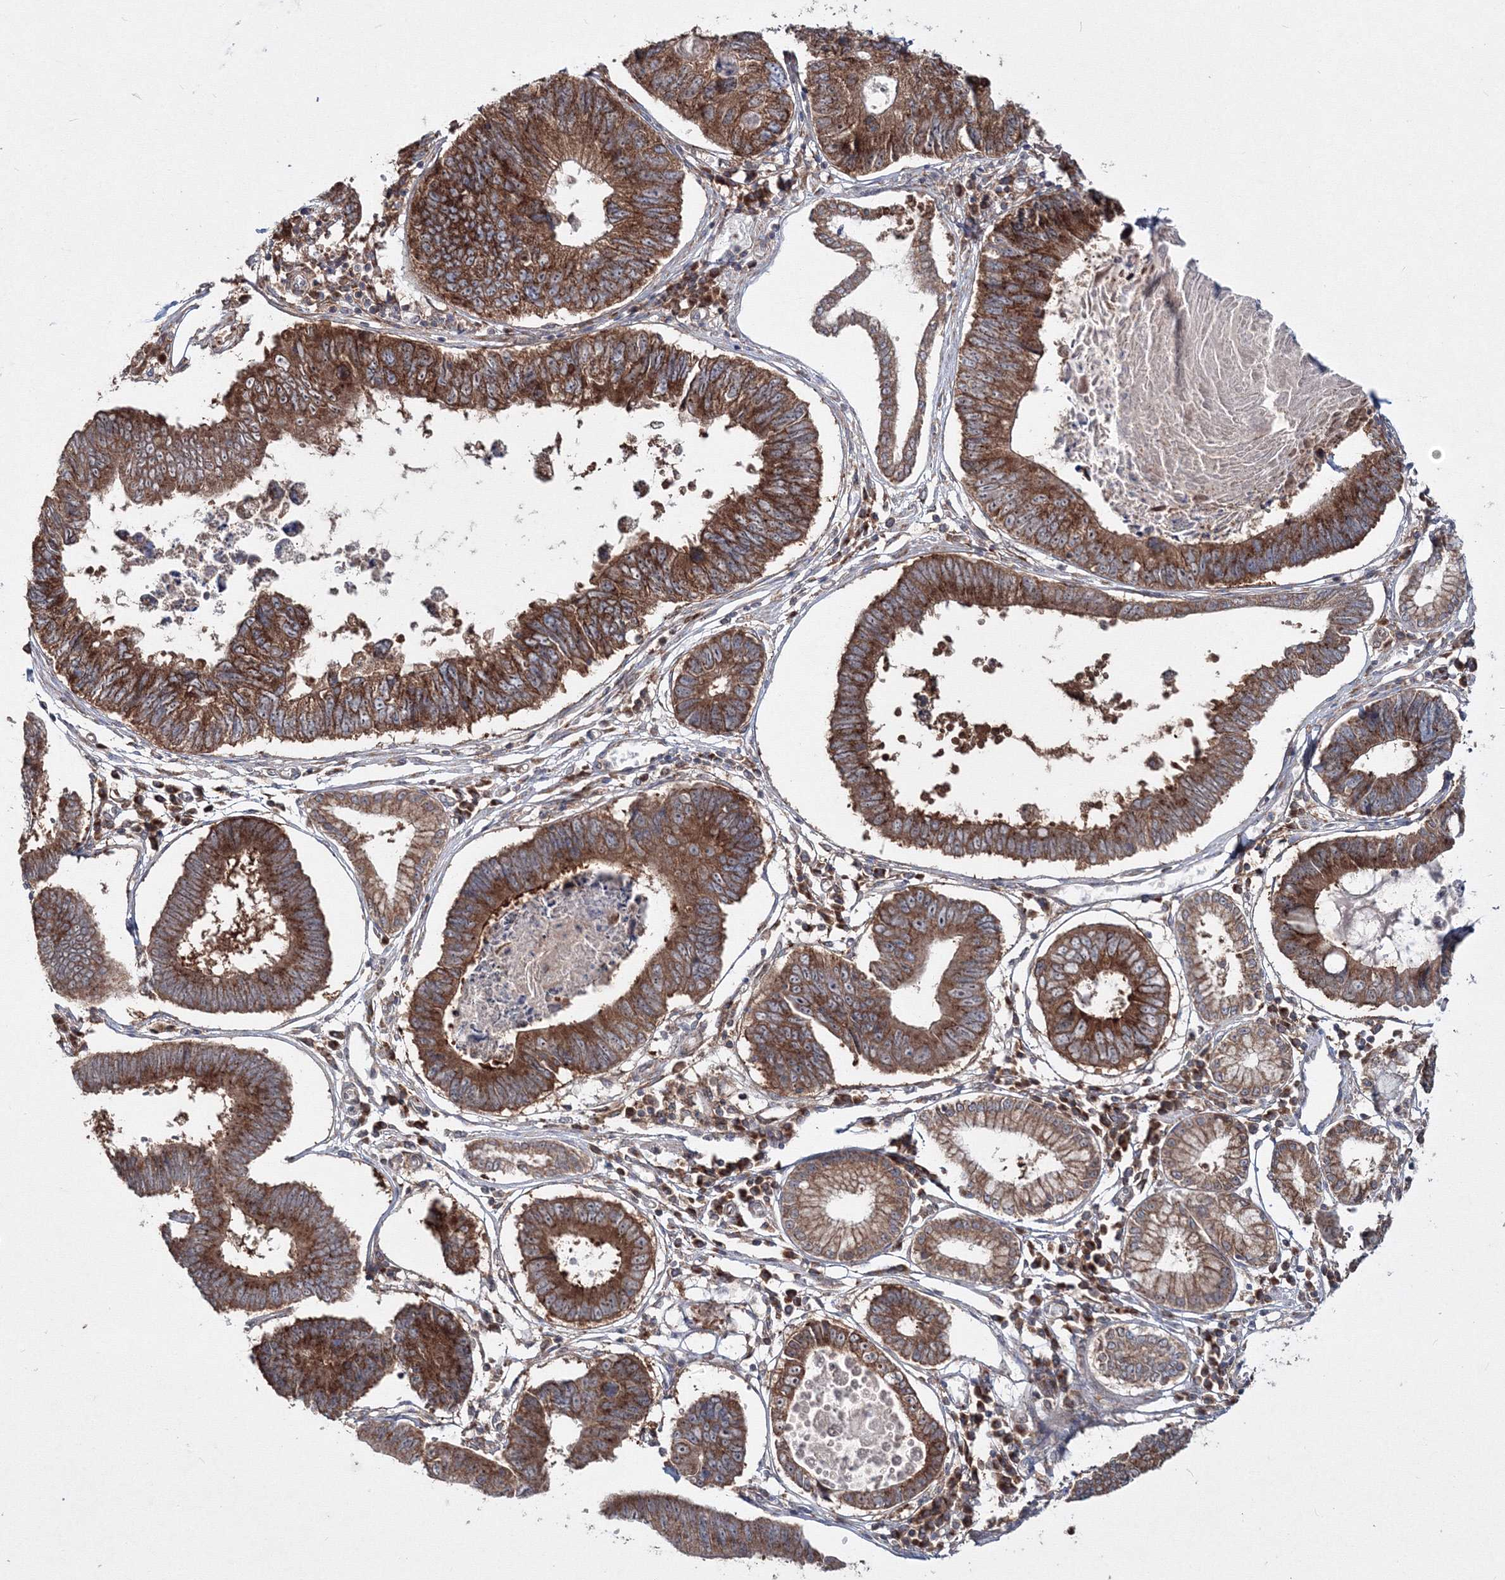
{"staining": {"intensity": "strong", "quantity": ">75%", "location": "cytoplasmic/membranous"}, "tissue": "stomach cancer", "cell_type": "Tumor cells", "image_type": "cancer", "snomed": [{"axis": "morphology", "description": "Adenocarcinoma, NOS"}, {"axis": "topography", "description": "Stomach"}], "caption": "This is a histology image of immunohistochemistry staining of stomach cancer, which shows strong expression in the cytoplasmic/membranous of tumor cells.", "gene": "PEX13", "patient": {"sex": "male", "age": 59}}